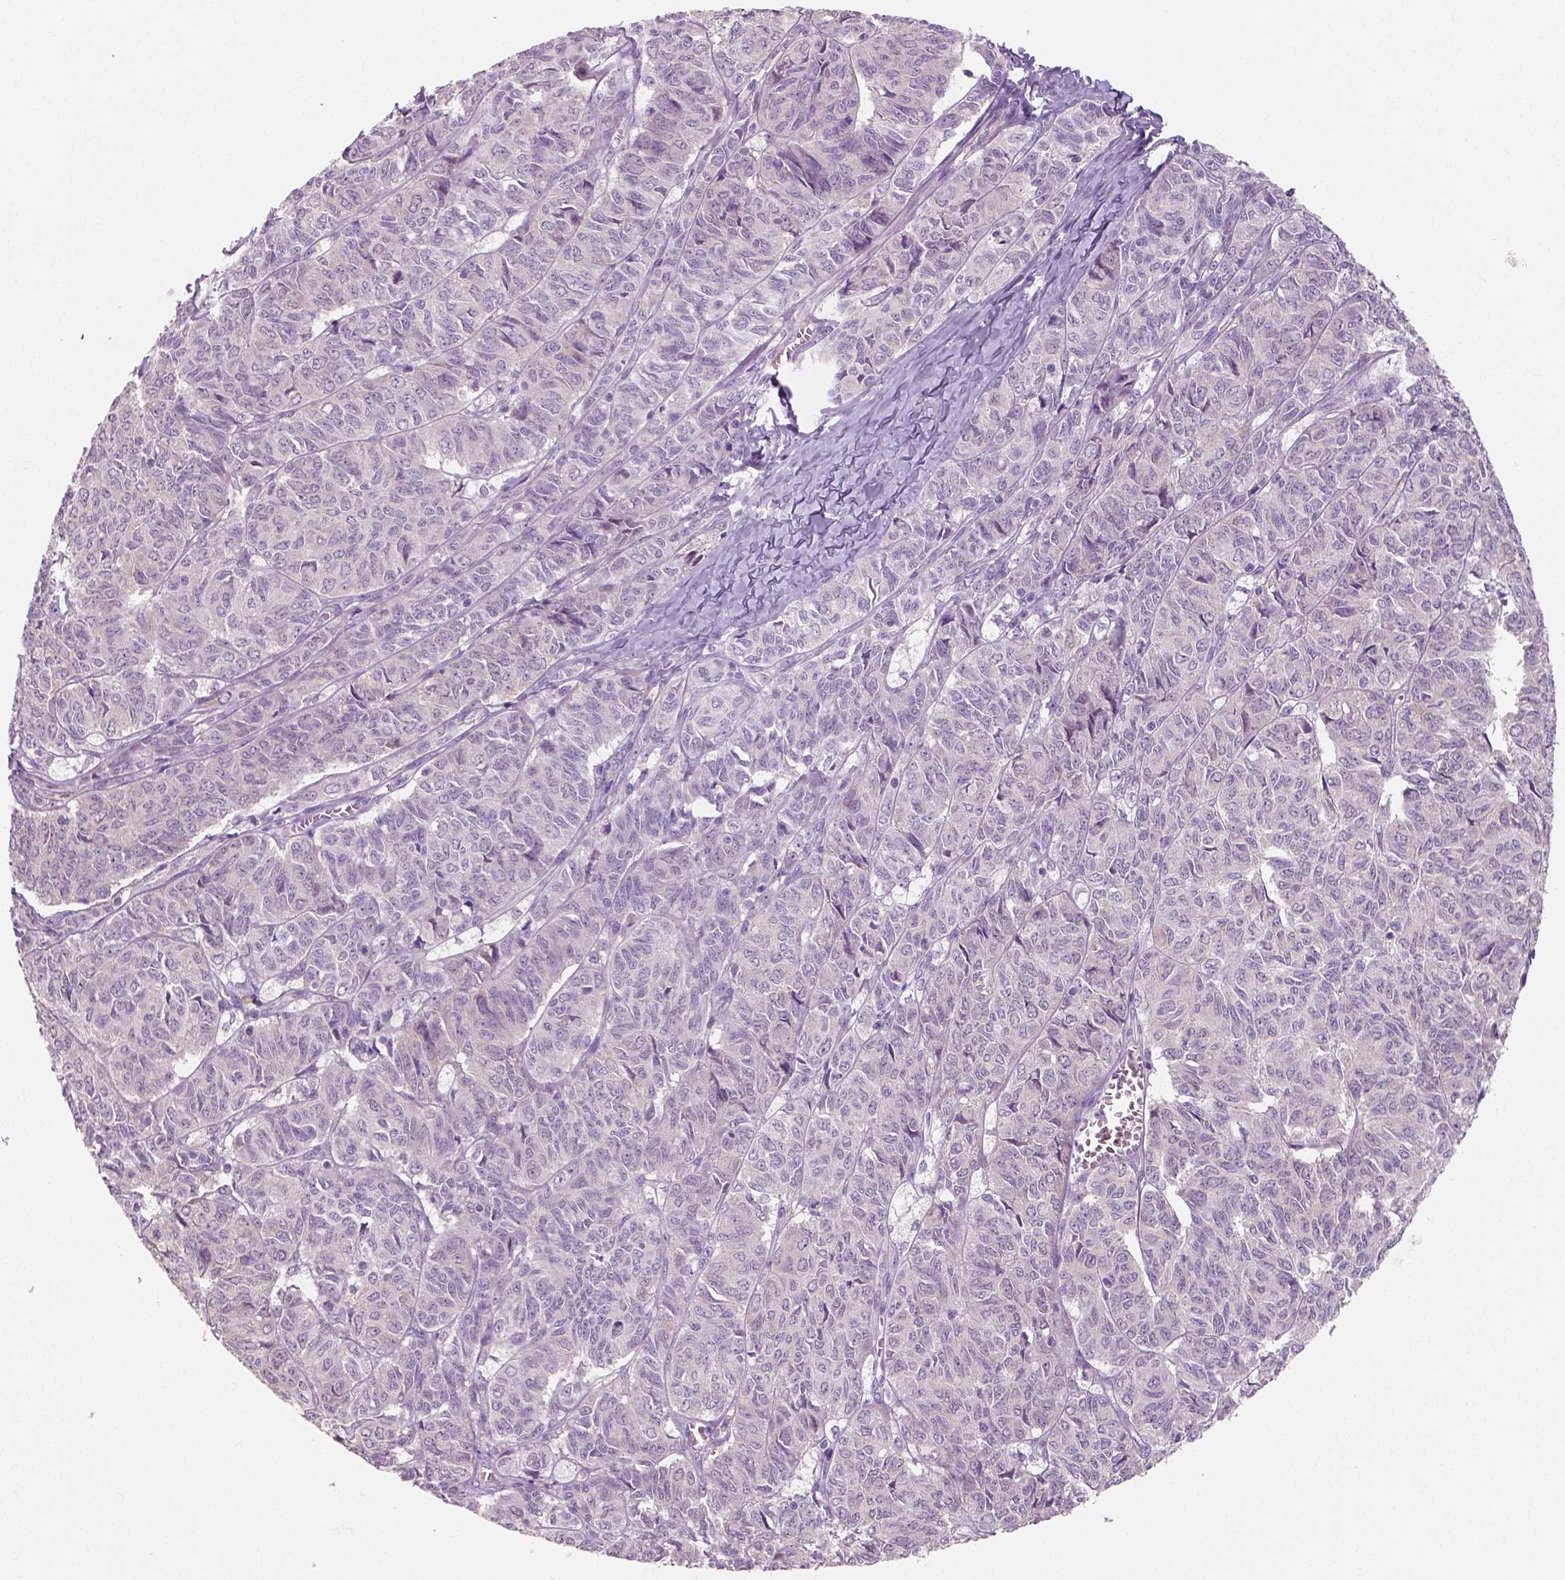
{"staining": {"intensity": "negative", "quantity": "none", "location": "none"}, "tissue": "ovarian cancer", "cell_type": "Tumor cells", "image_type": "cancer", "snomed": [{"axis": "morphology", "description": "Carcinoma, endometroid"}, {"axis": "topography", "description": "Ovary"}], "caption": "Endometroid carcinoma (ovarian) was stained to show a protein in brown. There is no significant positivity in tumor cells.", "gene": "LSM14B", "patient": {"sex": "female", "age": 80}}